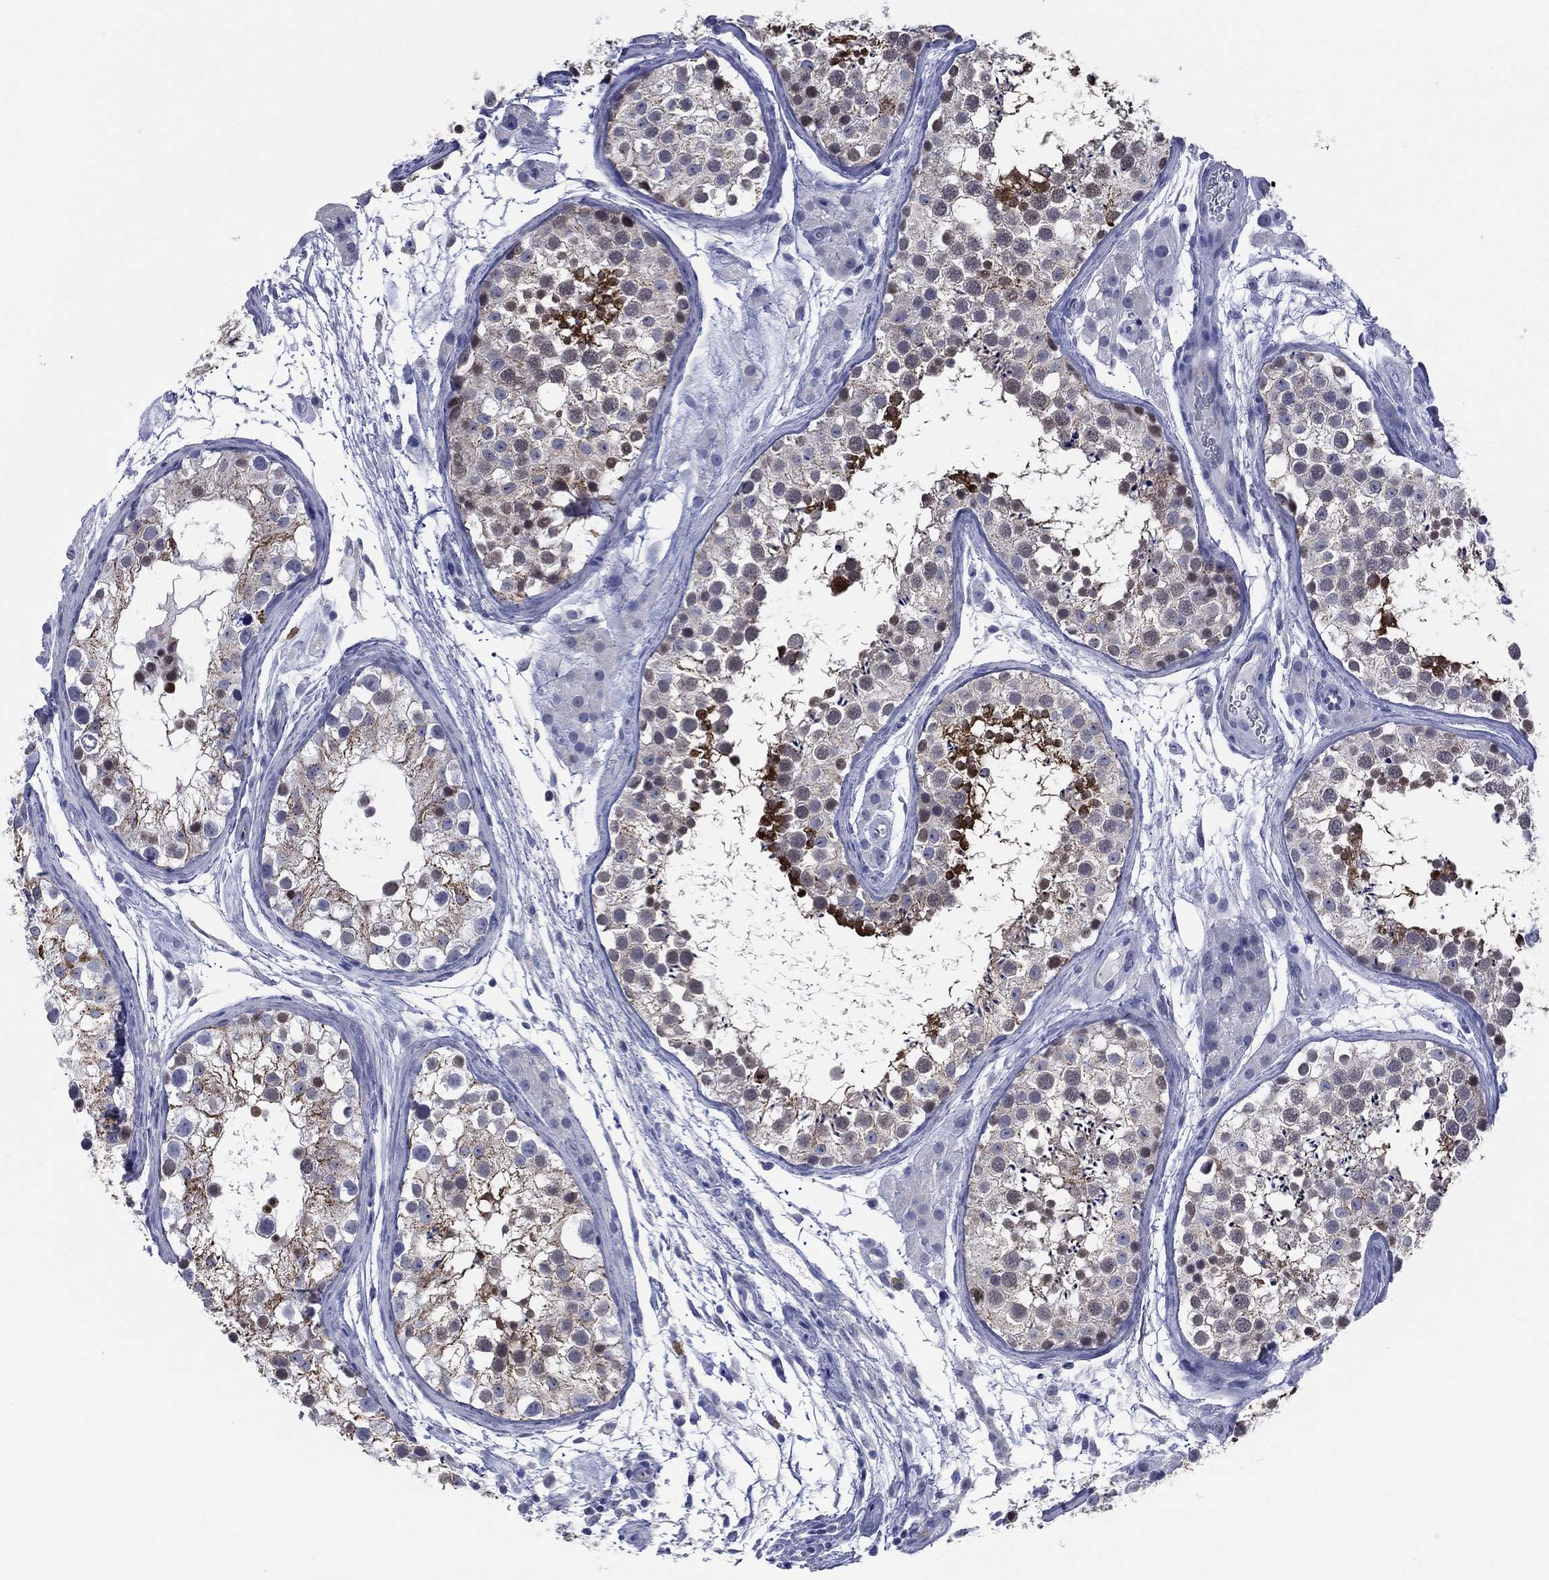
{"staining": {"intensity": "strong", "quantity": "<25%", "location": "cytoplasmic/membranous"}, "tissue": "testis", "cell_type": "Cells in seminiferous ducts", "image_type": "normal", "snomed": [{"axis": "morphology", "description": "Normal tissue, NOS"}, {"axis": "topography", "description": "Testis"}], "caption": "Protein expression analysis of benign testis reveals strong cytoplasmic/membranous staining in approximately <25% of cells in seminiferous ducts.", "gene": "AKAP3", "patient": {"sex": "male", "age": 31}}